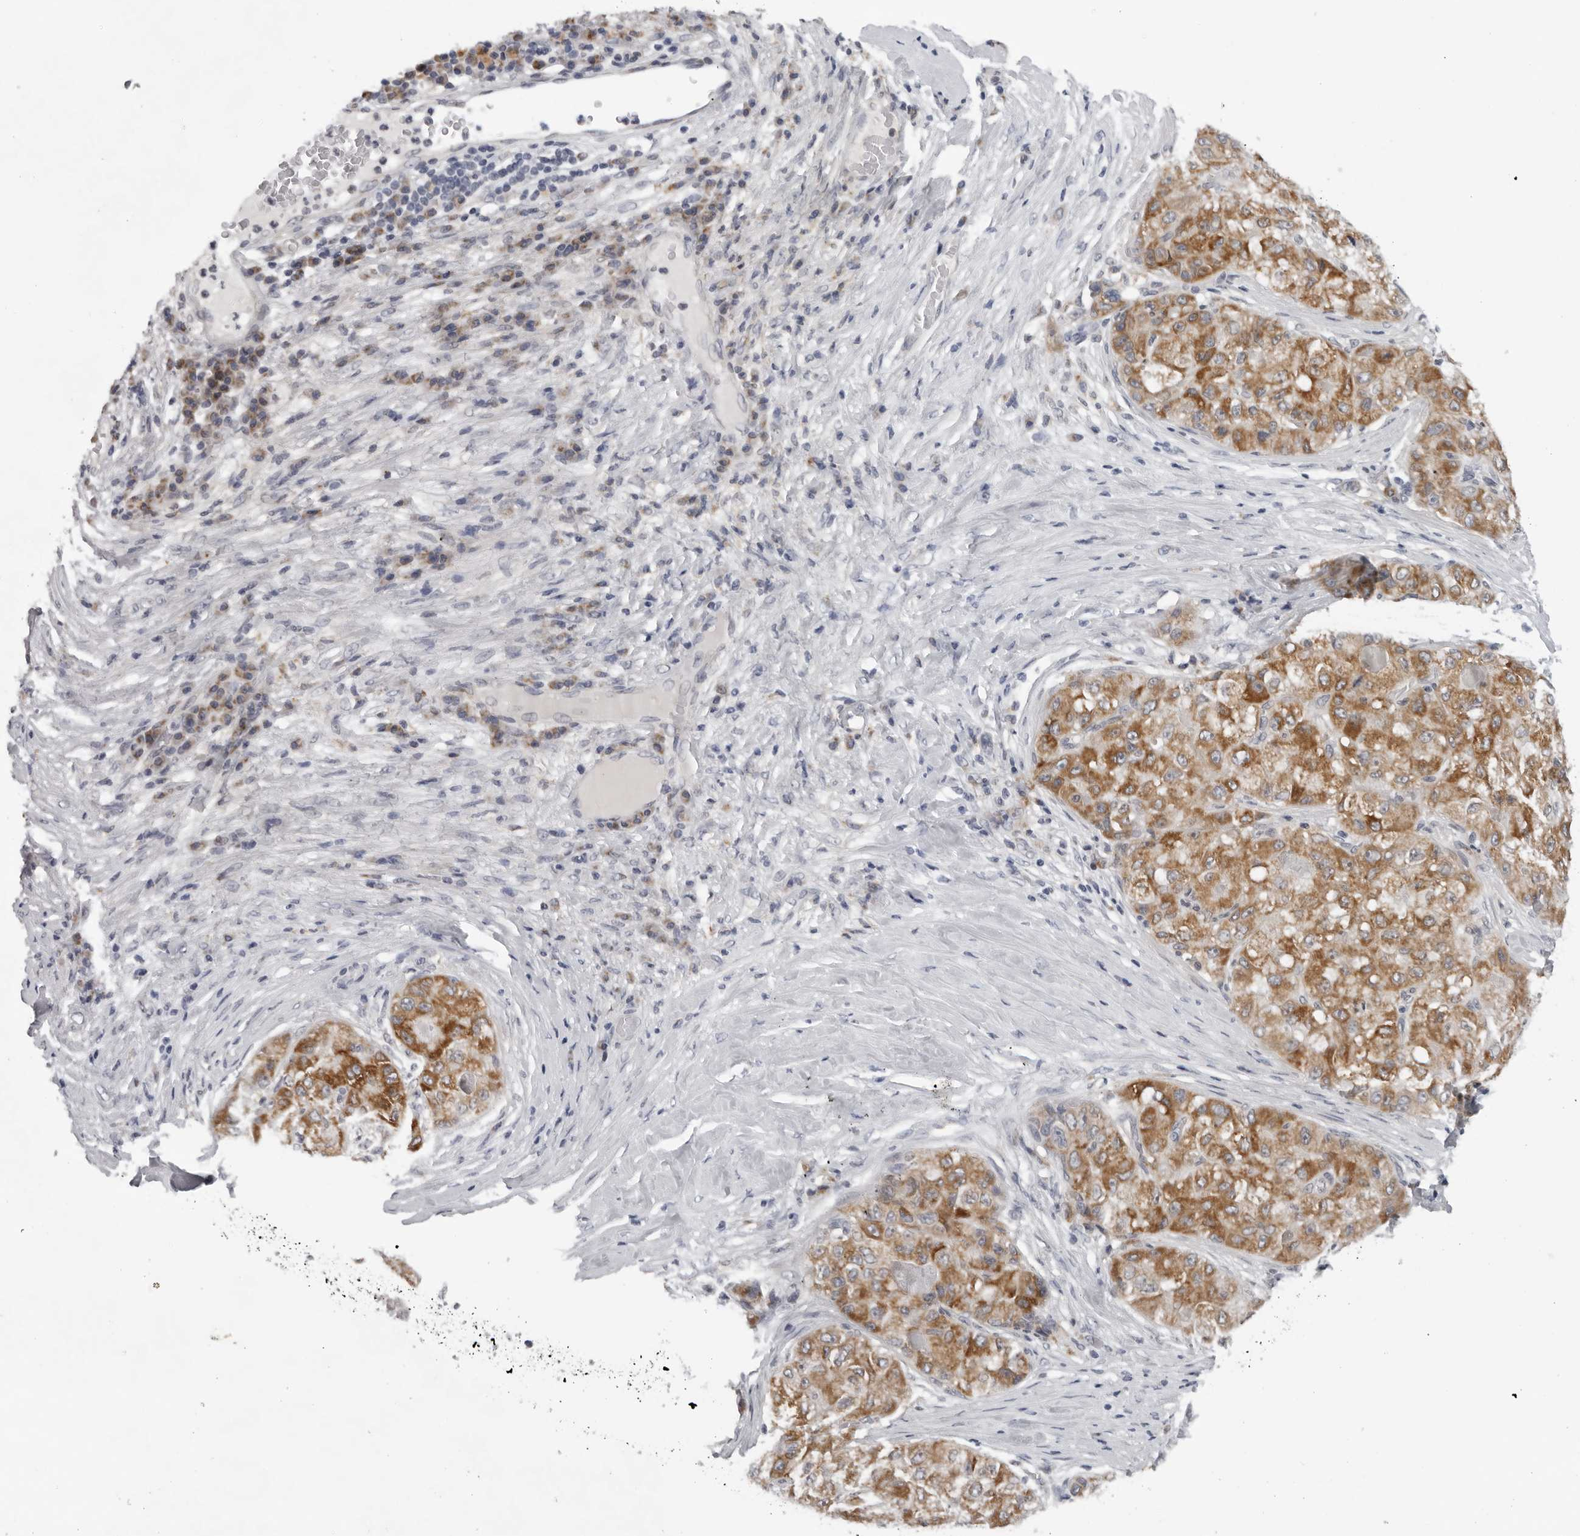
{"staining": {"intensity": "moderate", "quantity": ">75%", "location": "cytoplasmic/membranous"}, "tissue": "liver cancer", "cell_type": "Tumor cells", "image_type": "cancer", "snomed": [{"axis": "morphology", "description": "Carcinoma, Hepatocellular, NOS"}, {"axis": "topography", "description": "Liver"}], "caption": "IHC staining of liver cancer (hepatocellular carcinoma), which demonstrates medium levels of moderate cytoplasmic/membranous staining in about >75% of tumor cells indicating moderate cytoplasmic/membranous protein positivity. The staining was performed using DAB (3,3'-diaminobenzidine) (brown) for protein detection and nuclei were counterstained in hematoxylin (blue).", "gene": "CPT2", "patient": {"sex": "male", "age": 80}}